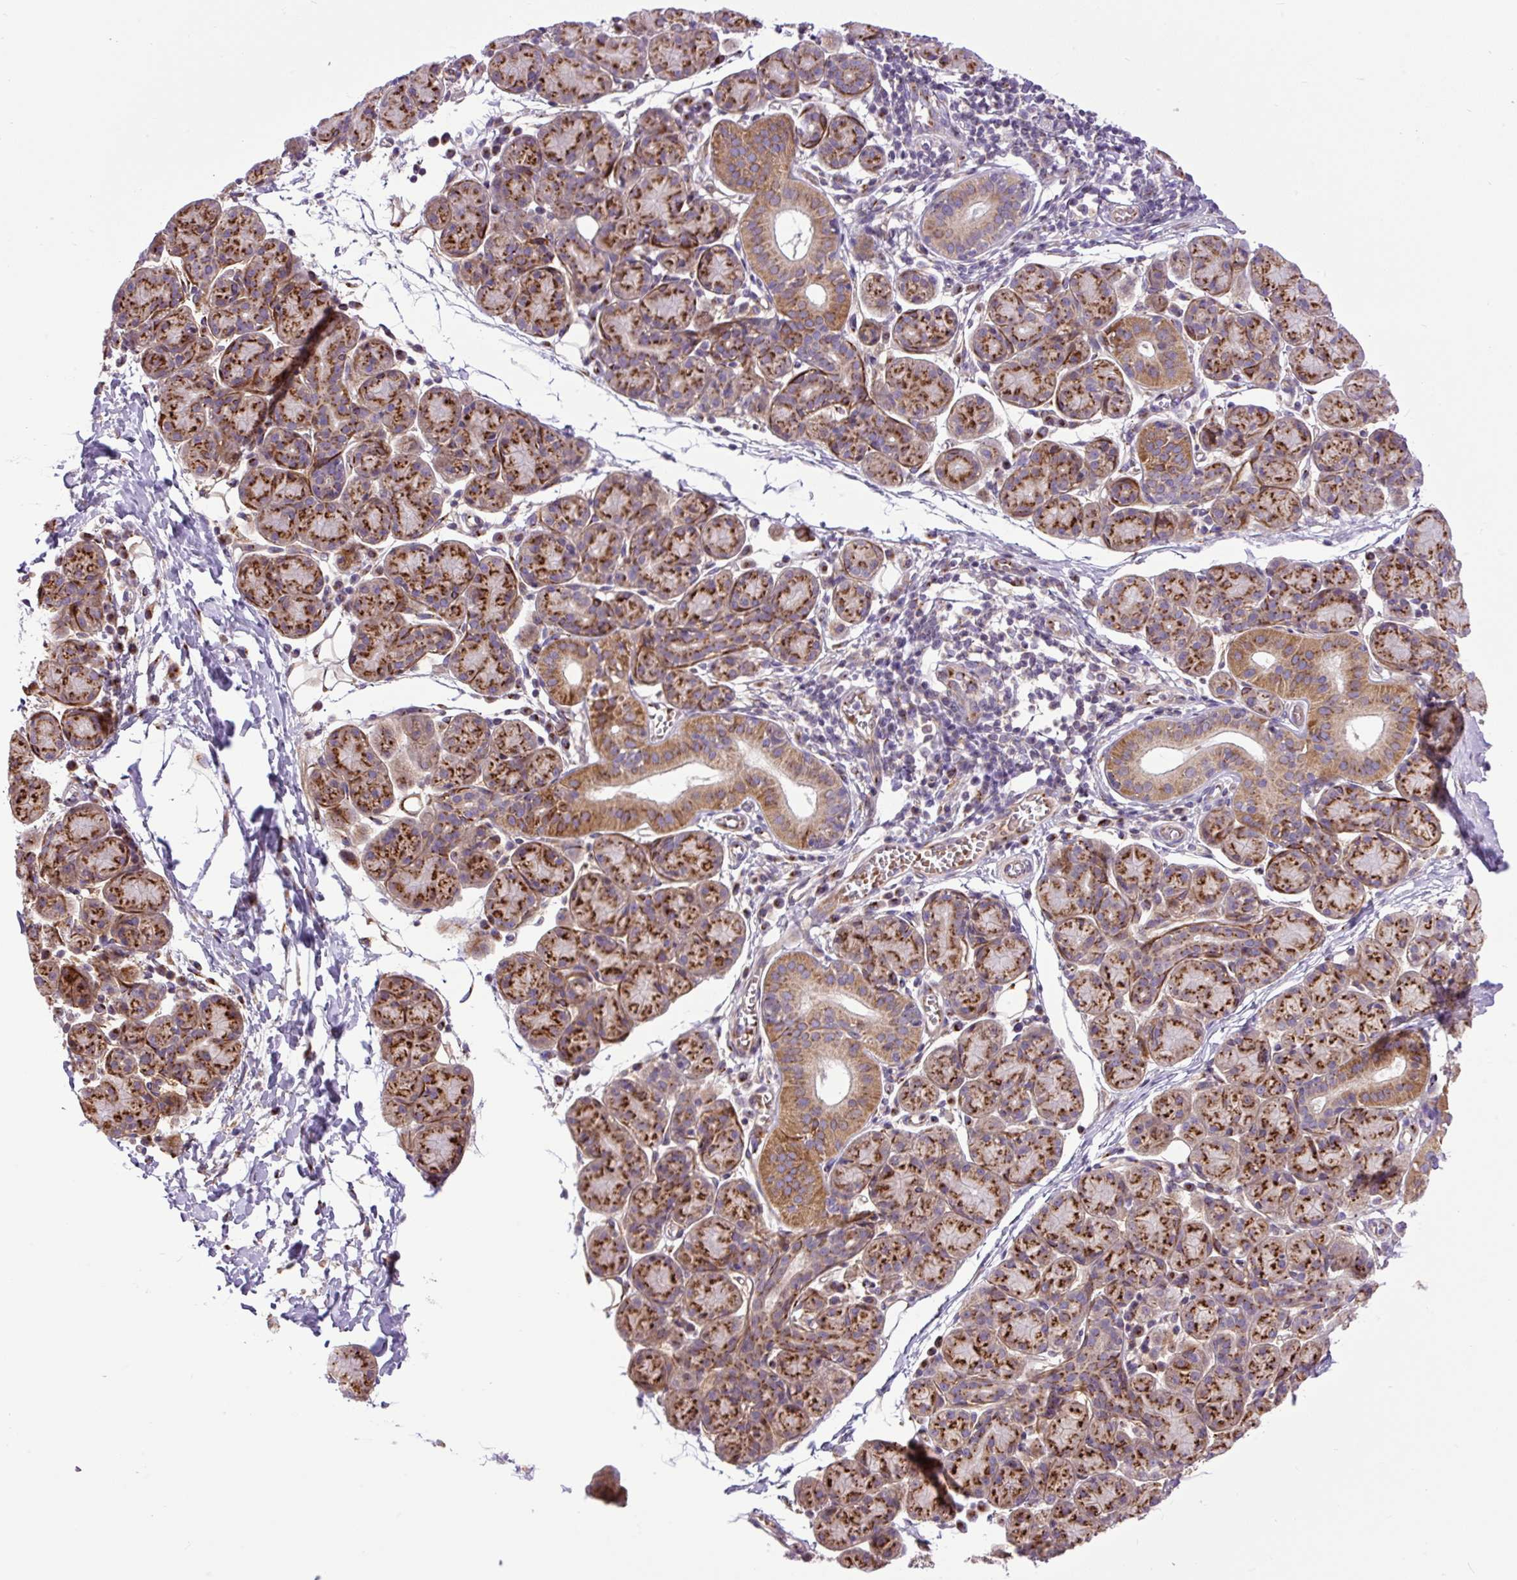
{"staining": {"intensity": "strong", "quantity": ">75%", "location": "cytoplasmic/membranous"}, "tissue": "salivary gland", "cell_type": "Glandular cells", "image_type": "normal", "snomed": [{"axis": "morphology", "description": "Normal tissue, NOS"}, {"axis": "morphology", "description": "Inflammation, NOS"}, {"axis": "topography", "description": "Lymph node"}, {"axis": "topography", "description": "Salivary gland"}], "caption": "Salivary gland stained with IHC reveals strong cytoplasmic/membranous positivity in about >75% of glandular cells.", "gene": "MSMP", "patient": {"sex": "male", "age": 3}}